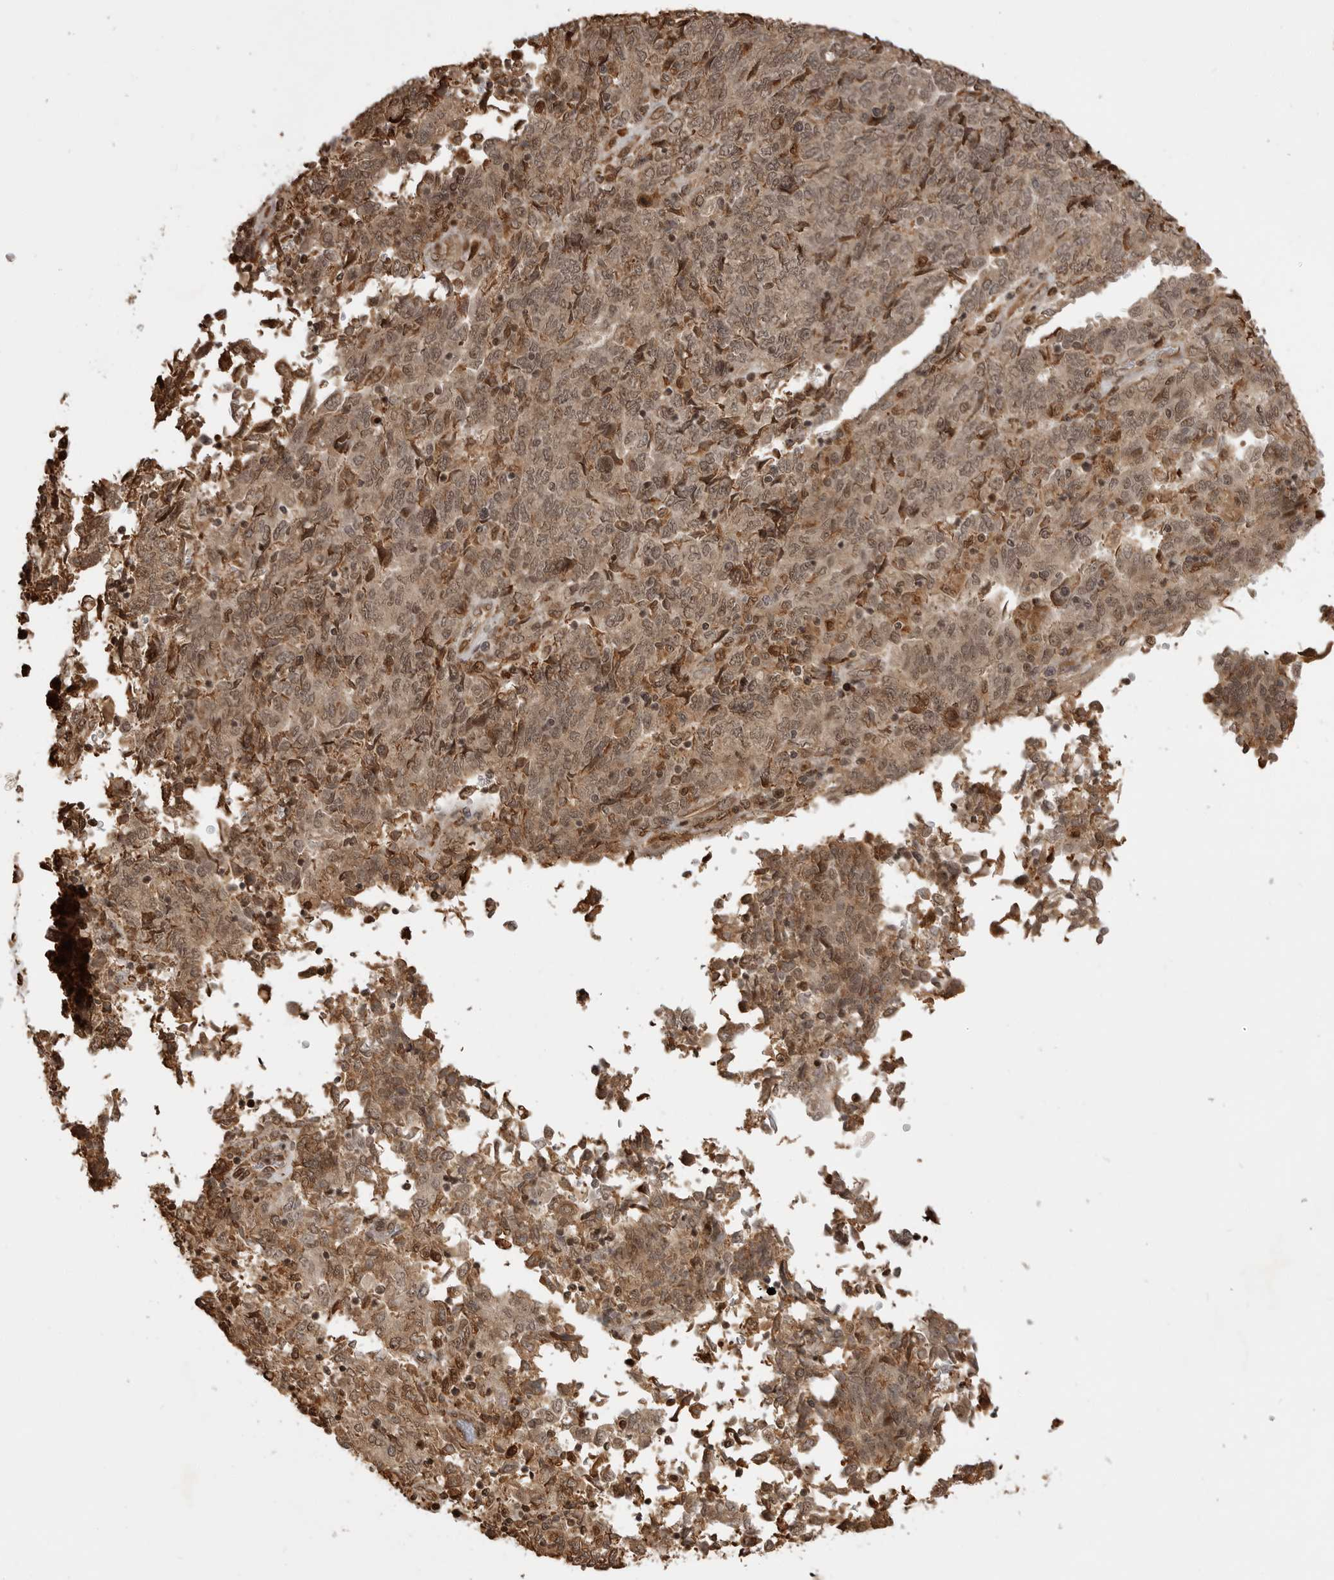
{"staining": {"intensity": "moderate", "quantity": ">75%", "location": "cytoplasmic/membranous,nuclear"}, "tissue": "endometrial cancer", "cell_type": "Tumor cells", "image_type": "cancer", "snomed": [{"axis": "morphology", "description": "Adenocarcinoma, NOS"}, {"axis": "topography", "description": "Endometrium"}], "caption": "An image of endometrial cancer stained for a protein demonstrates moderate cytoplasmic/membranous and nuclear brown staining in tumor cells. The protein is stained brown, and the nuclei are stained in blue (DAB IHC with brightfield microscopy, high magnification).", "gene": "BMP2K", "patient": {"sex": "female", "age": 80}}